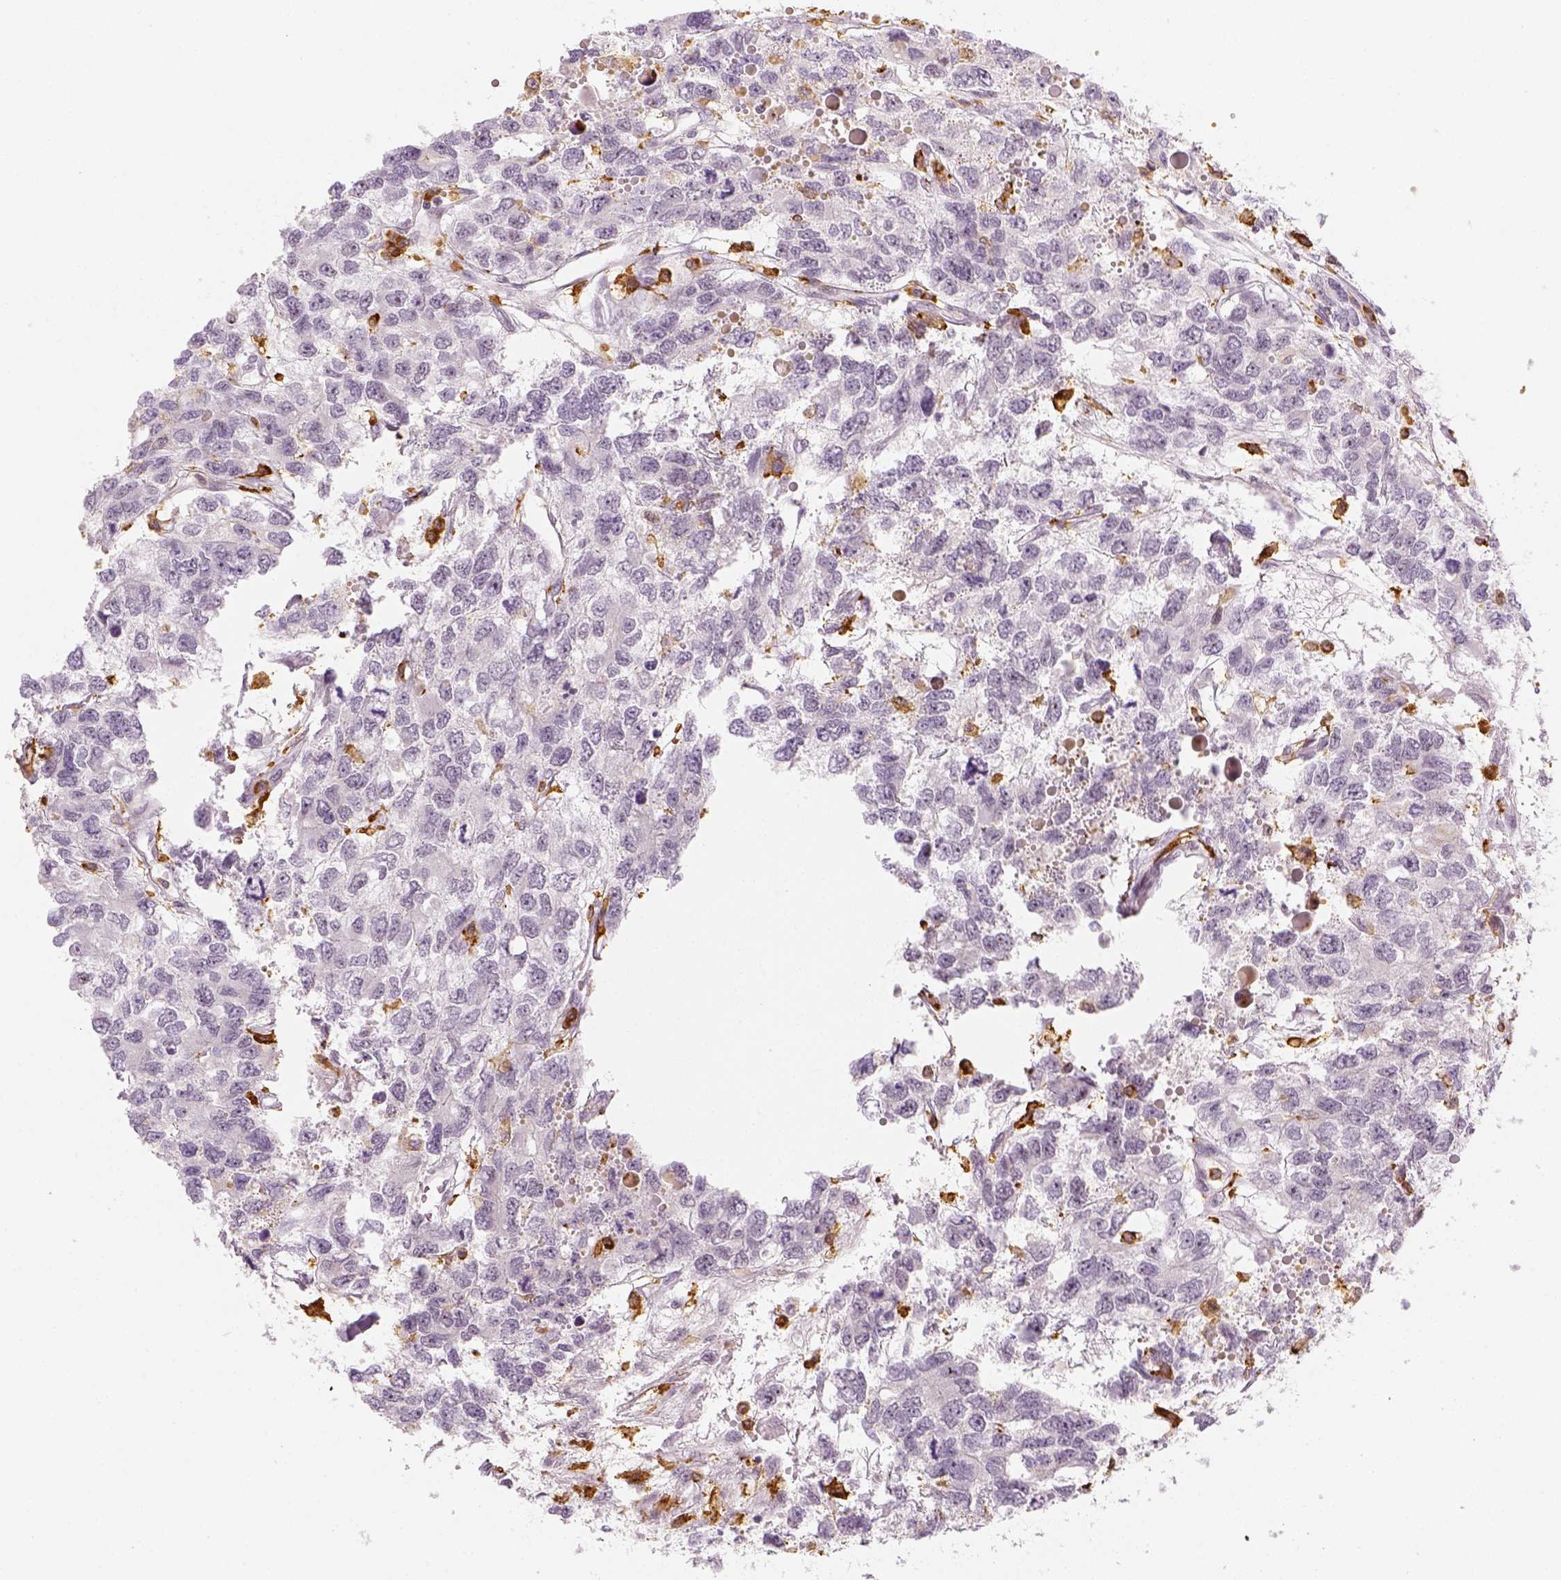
{"staining": {"intensity": "negative", "quantity": "none", "location": "none"}, "tissue": "testis cancer", "cell_type": "Tumor cells", "image_type": "cancer", "snomed": [{"axis": "morphology", "description": "Seminoma, NOS"}, {"axis": "topography", "description": "Testis"}], "caption": "Immunohistochemical staining of testis cancer (seminoma) shows no significant expression in tumor cells.", "gene": "CD14", "patient": {"sex": "male", "age": 52}}